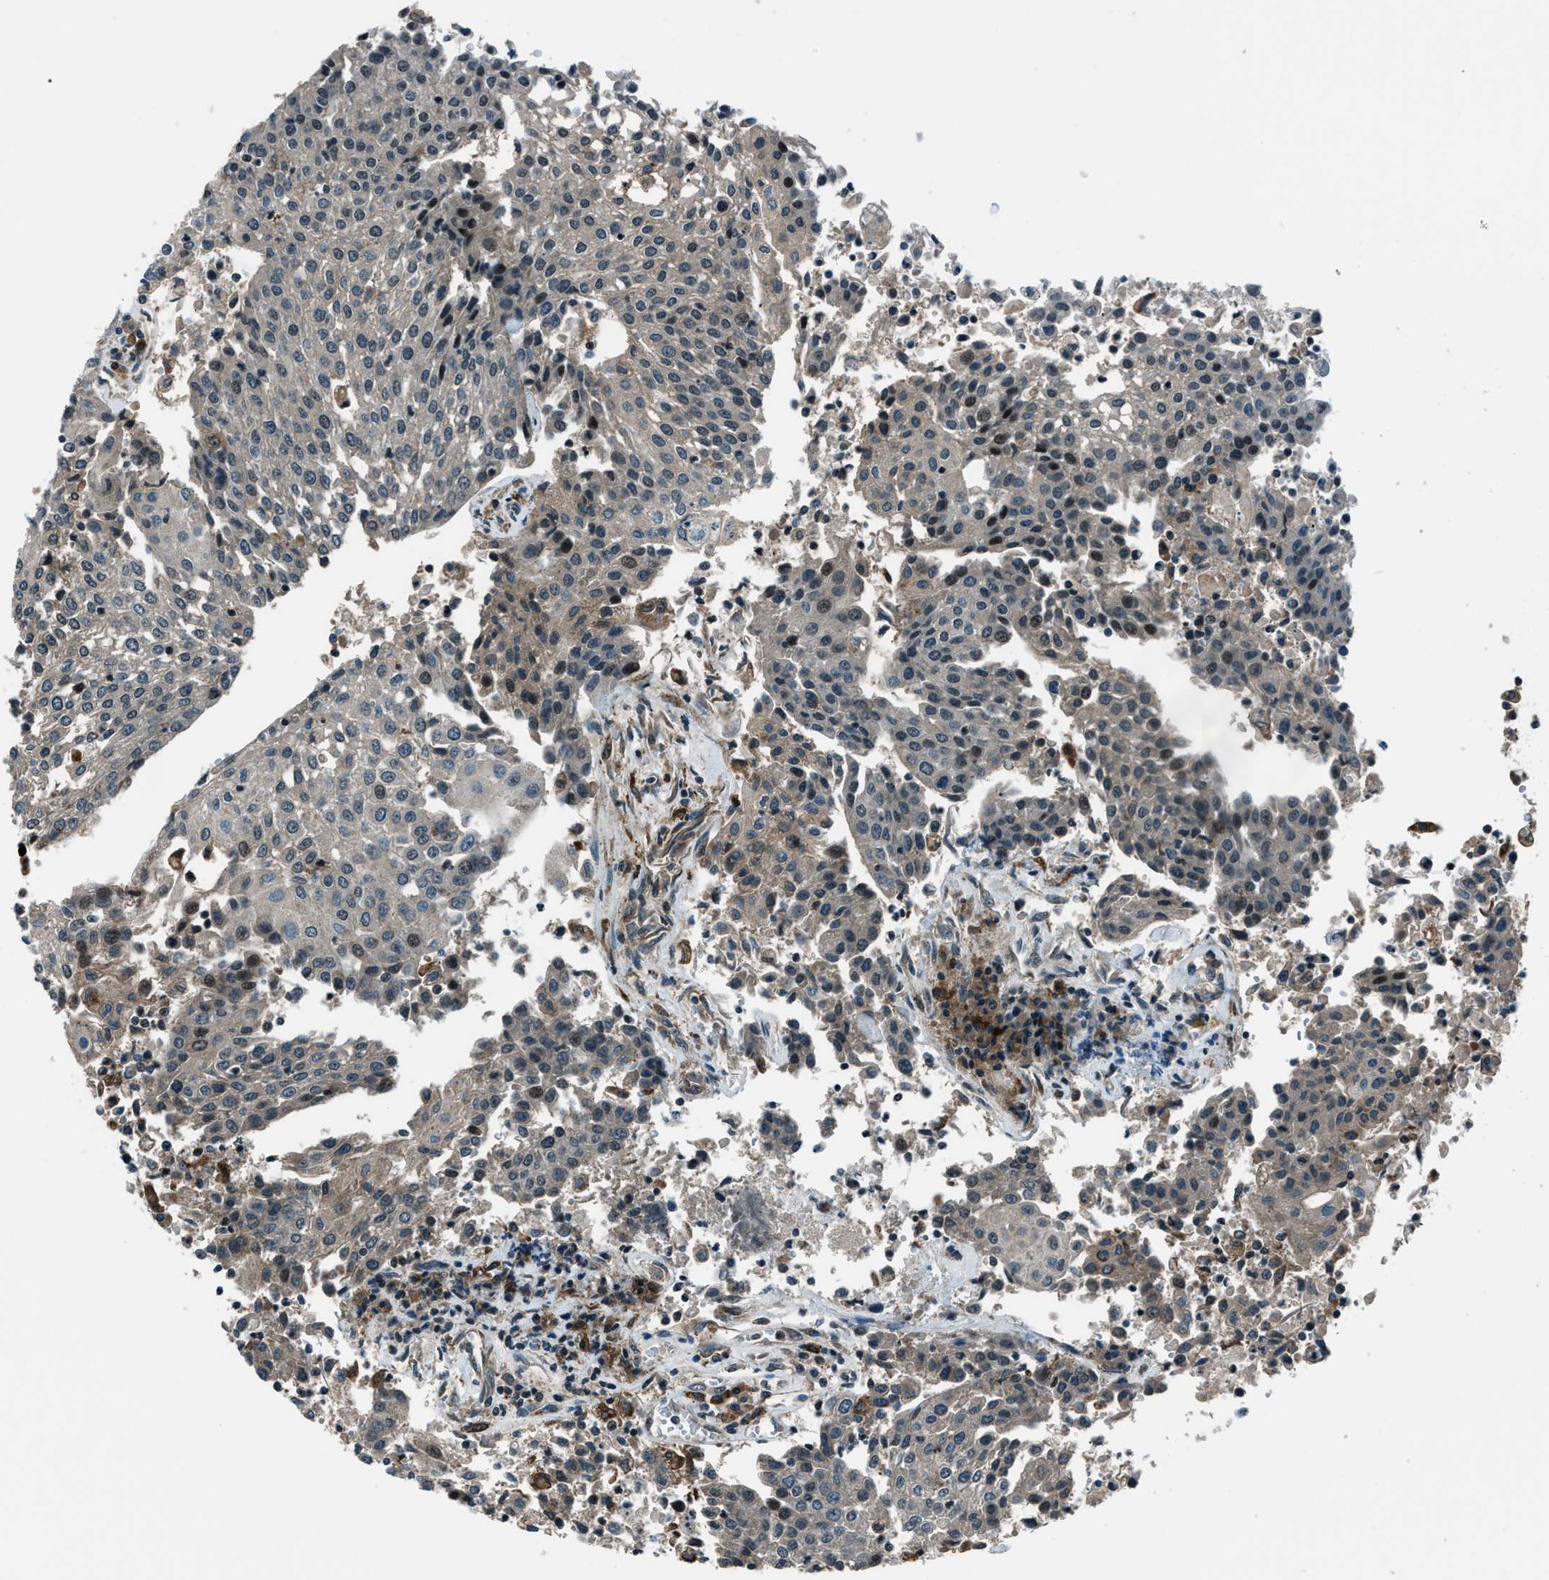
{"staining": {"intensity": "weak", "quantity": "<25%", "location": "cytoplasmic/membranous,nuclear"}, "tissue": "urothelial cancer", "cell_type": "Tumor cells", "image_type": "cancer", "snomed": [{"axis": "morphology", "description": "Urothelial carcinoma, High grade"}, {"axis": "topography", "description": "Urinary bladder"}], "caption": "Micrograph shows no significant protein staining in tumor cells of urothelial cancer.", "gene": "ACTL9", "patient": {"sex": "female", "age": 85}}